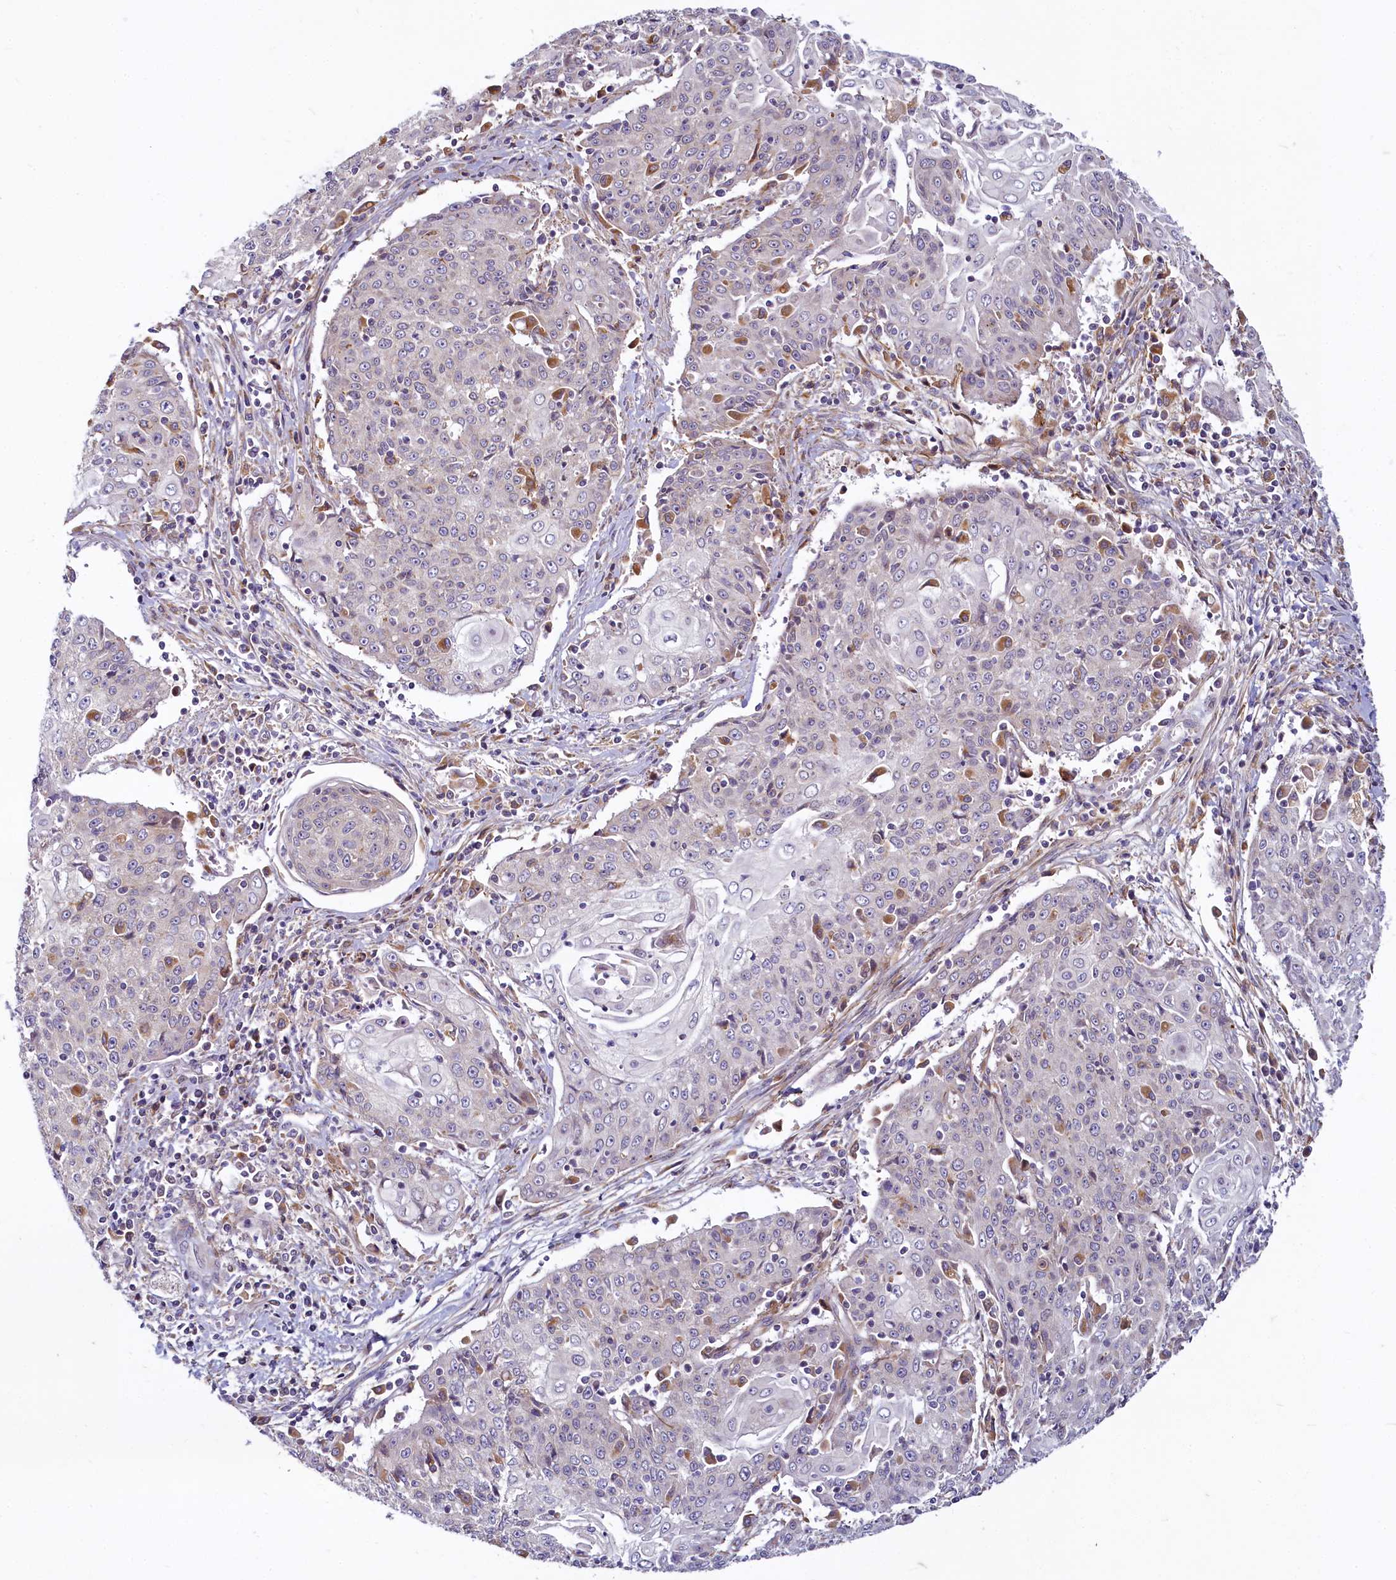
{"staining": {"intensity": "negative", "quantity": "none", "location": "none"}, "tissue": "cervical cancer", "cell_type": "Tumor cells", "image_type": "cancer", "snomed": [{"axis": "morphology", "description": "Squamous cell carcinoma, NOS"}, {"axis": "topography", "description": "Cervix"}], "caption": "High power microscopy image of an IHC micrograph of squamous cell carcinoma (cervical), revealing no significant staining in tumor cells.", "gene": "ADCY2", "patient": {"sex": "female", "age": 48}}